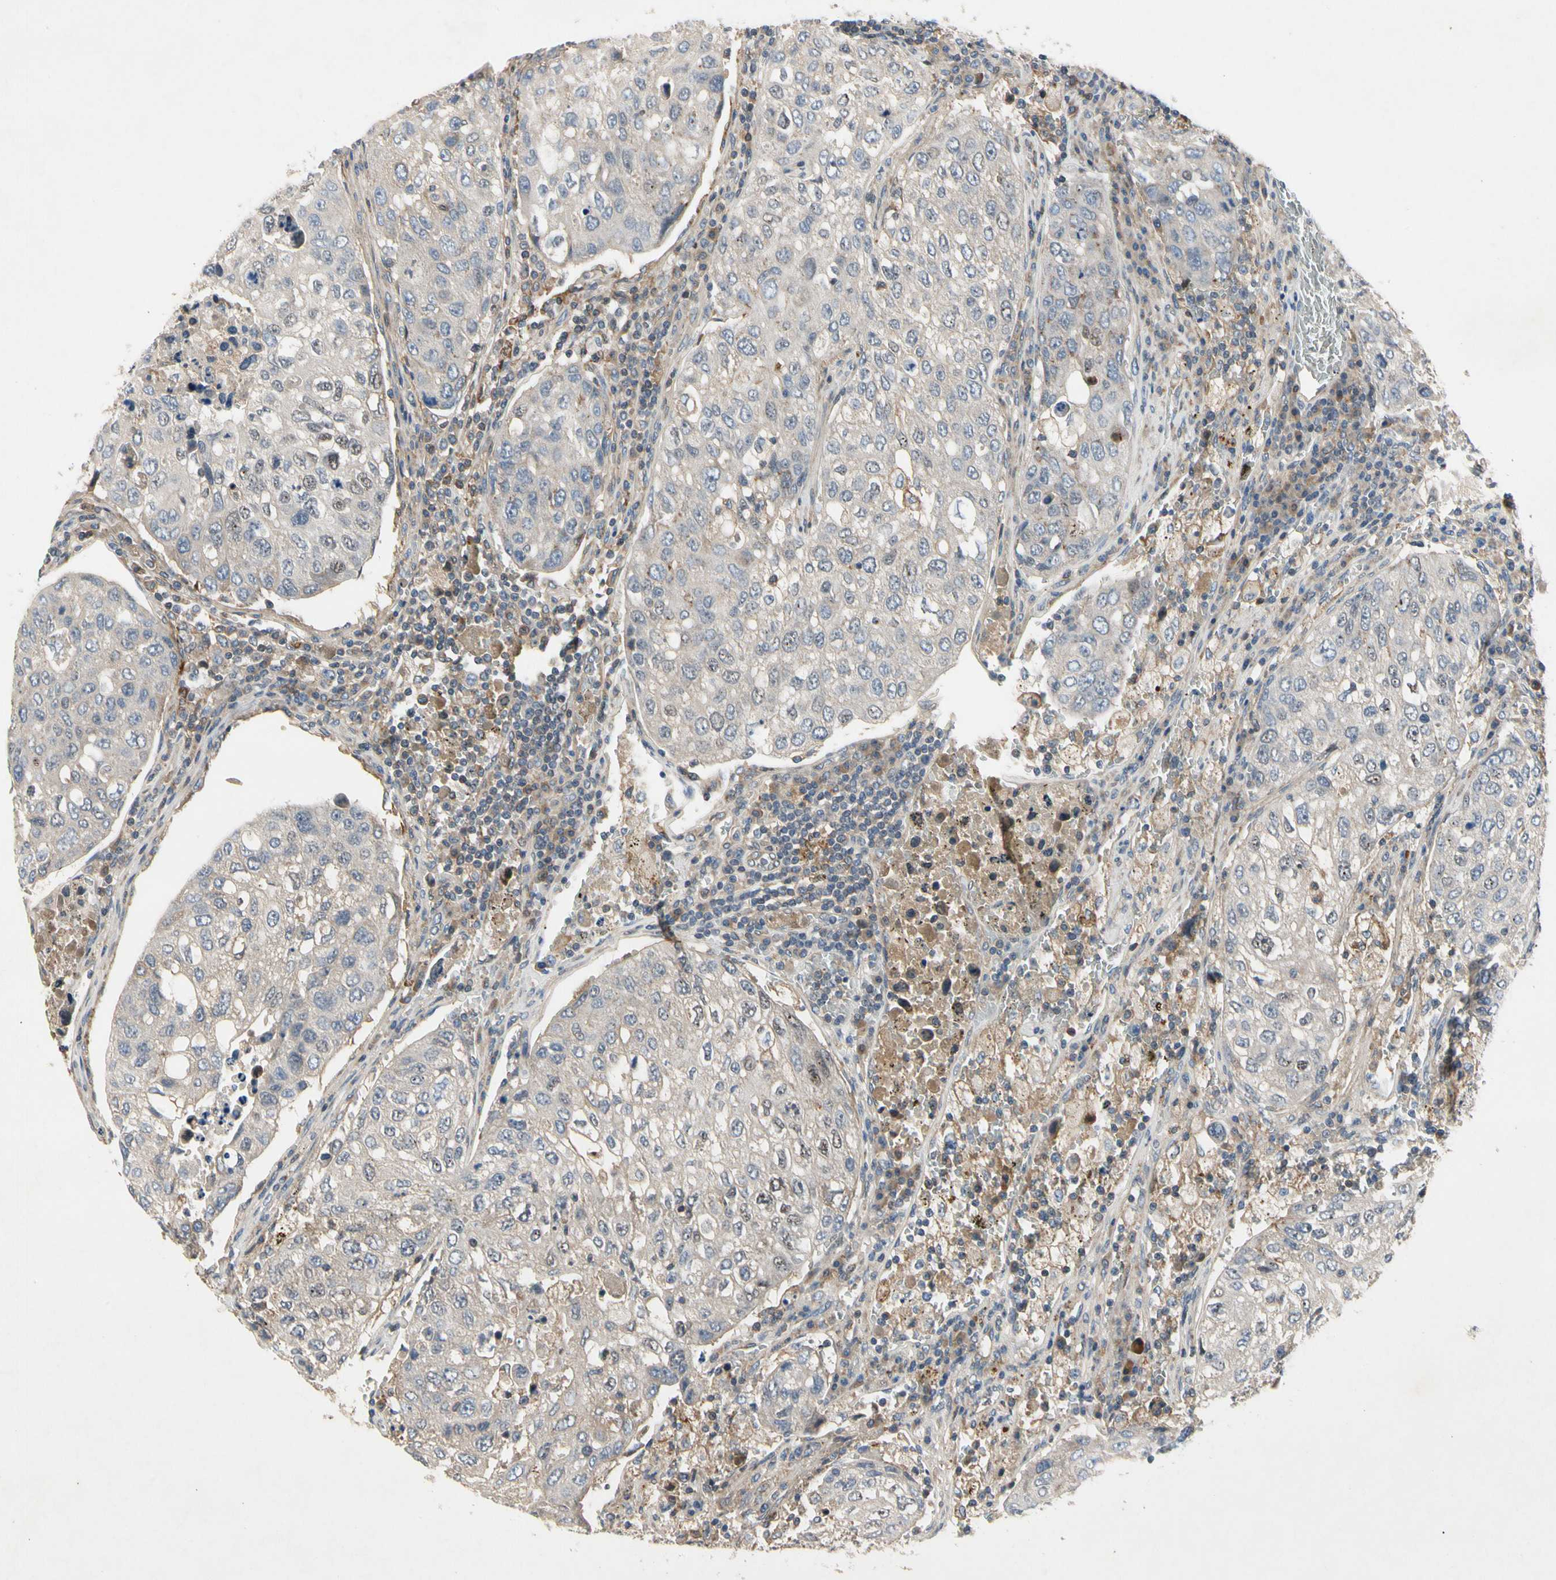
{"staining": {"intensity": "negative", "quantity": "none", "location": "none"}, "tissue": "urothelial cancer", "cell_type": "Tumor cells", "image_type": "cancer", "snomed": [{"axis": "morphology", "description": "Urothelial carcinoma, High grade"}, {"axis": "topography", "description": "Lymph node"}, {"axis": "topography", "description": "Urinary bladder"}], "caption": "Image shows no significant protein positivity in tumor cells of urothelial cancer.", "gene": "CRTAC1", "patient": {"sex": "male", "age": 51}}